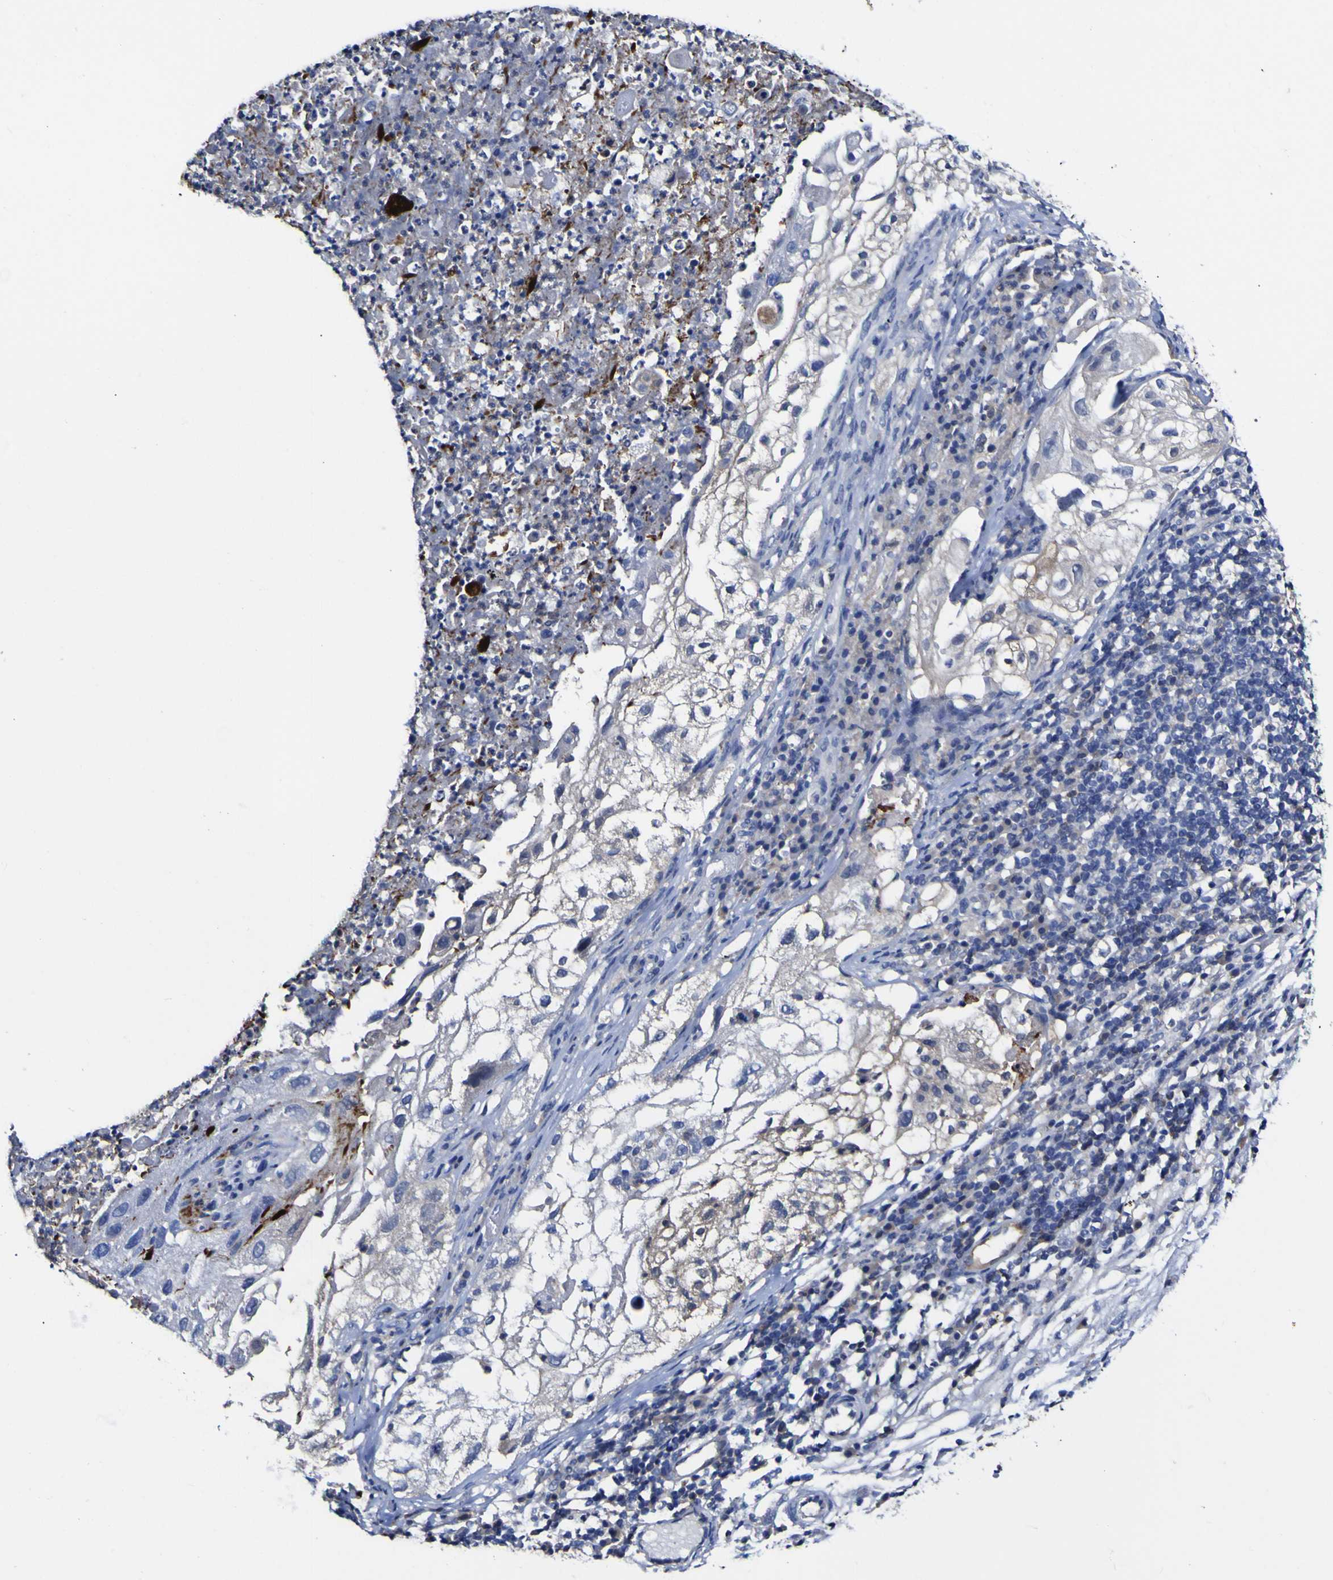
{"staining": {"intensity": "negative", "quantity": "none", "location": "none"}, "tissue": "lung cancer", "cell_type": "Tumor cells", "image_type": "cancer", "snomed": [{"axis": "morphology", "description": "Inflammation, NOS"}, {"axis": "morphology", "description": "Squamous cell carcinoma, NOS"}, {"axis": "topography", "description": "Lymph node"}, {"axis": "topography", "description": "Soft tissue"}, {"axis": "topography", "description": "Lung"}], "caption": "This is an immunohistochemistry (IHC) micrograph of lung squamous cell carcinoma. There is no expression in tumor cells.", "gene": "CASP6", "patient": {"sex": "male", "age": 66}}